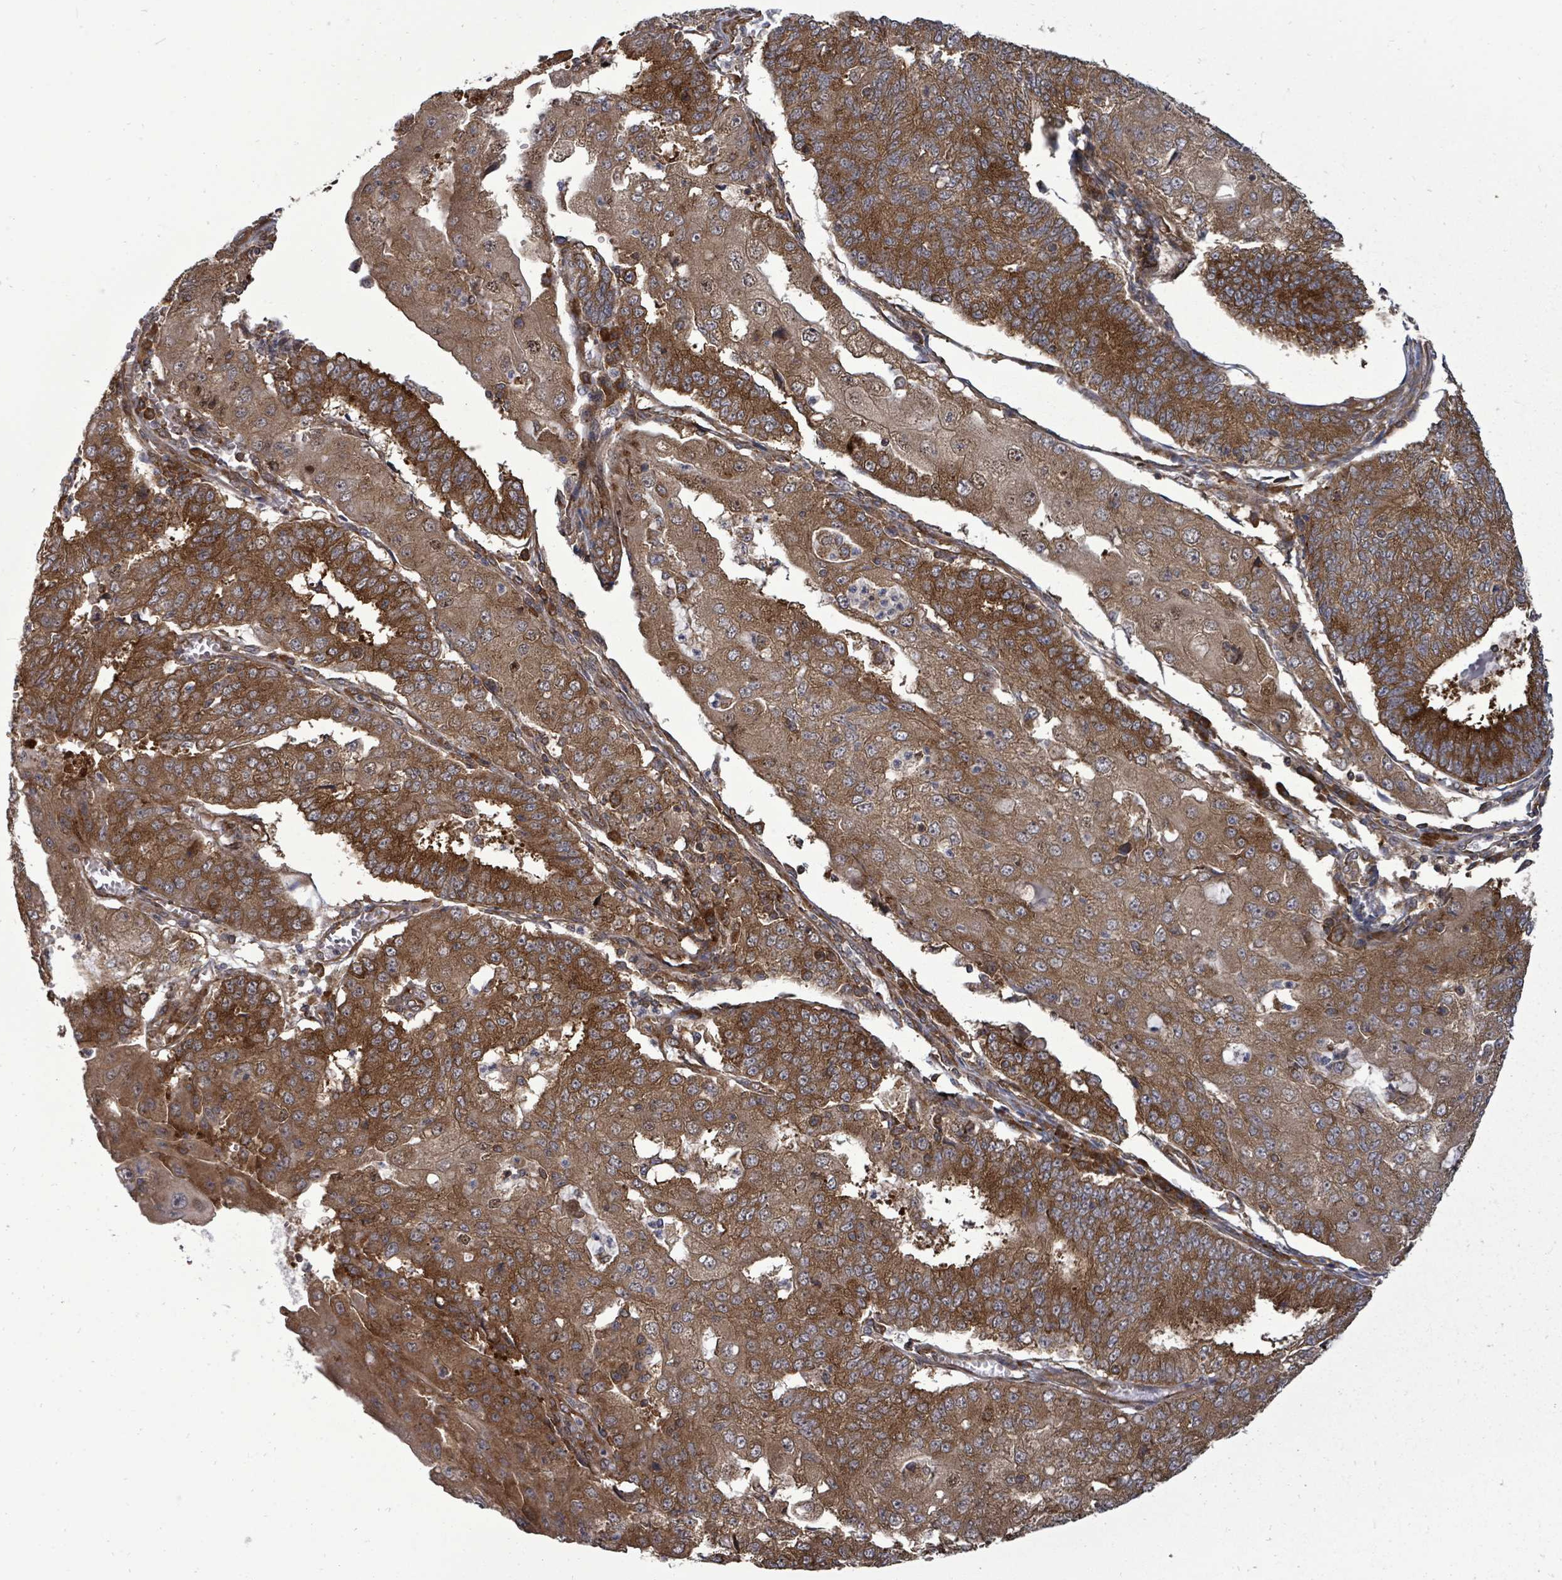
{"staining": {"intensity": "strong", "quantity": ">75%", "location": "cytoplasmic/membranous,nuclear"}, "tissue": "endometrial cancer", "cell_type": "Tumor cells", "image_type": "cancer", "snomed": [{"axis": "morphology", "description": "Adenocarcinoma, NOS"}, {"axis": "topography", "description": "Endometrium"}], "caption": "Immunohistochemistry (IHC) photomicrograph of endometrial cancer stained for a protein (brown), which exhibits high levels of strong cytoplasmic/membranous and nuclear positivity in approximately >75% of tumor cells.", "gene": "EIF3C", "patient": {"sex": "female", "age": 56}}